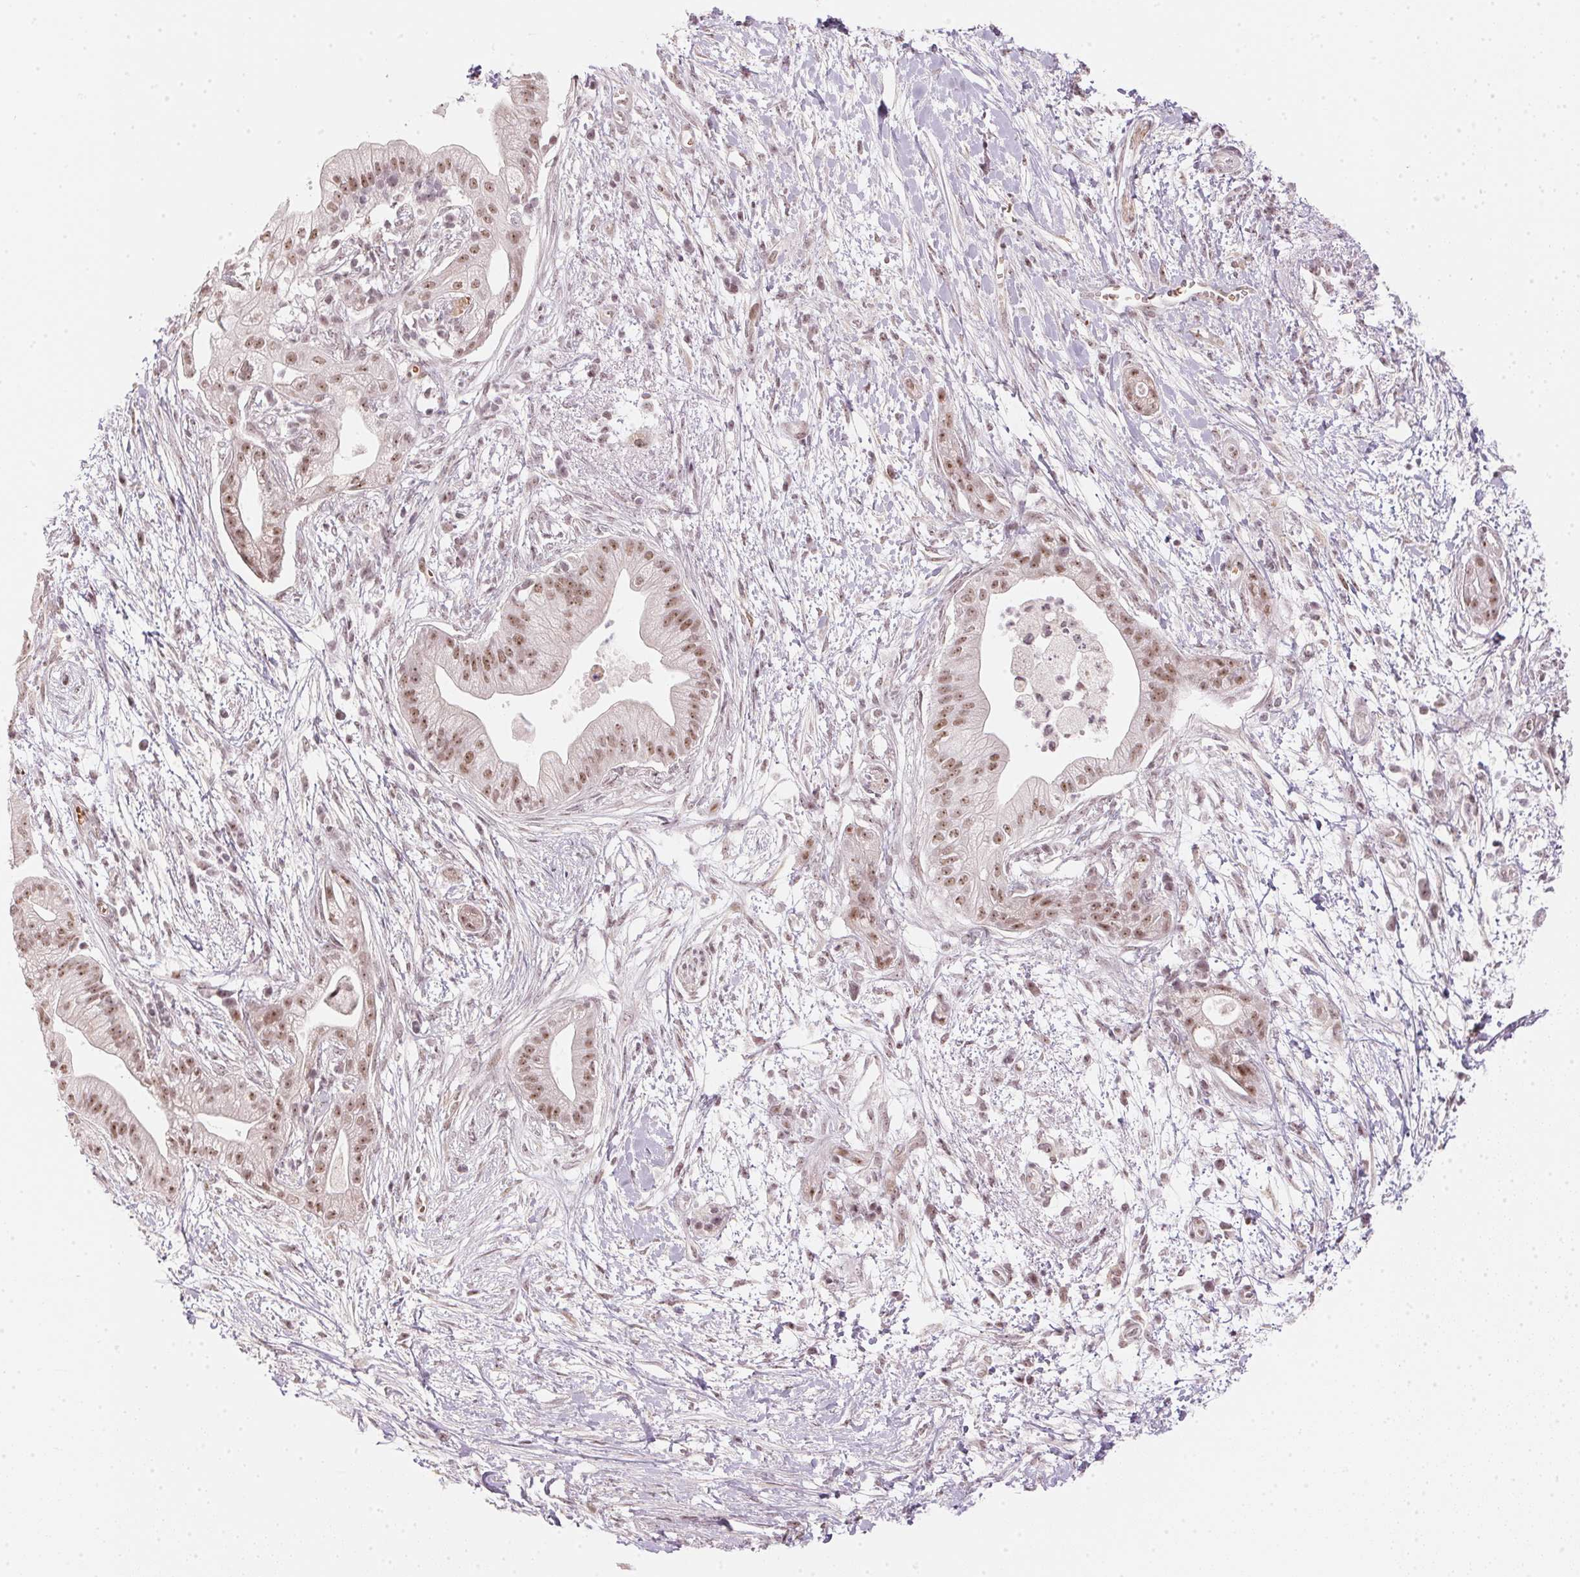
{"staining": {"intensity": "moderate", "quantity": ">75%", "location": "nuclear"}, "tissue": "pancreatic cancer", "cell_type": "Tumor cells", "image_type": "cancer", "snomed": [{"axis": "morphology", "description": "Normal tissue, NOS"}, {"axis": "morphology", "description": "Adenocarcinoma, NOS"}, {"axis": "topography", "description": "Lymph node"}, {"axis": "topography", "description": "Pancreas"}], "caption": "About >75% of tumor cells in human pancreatic adenocarcinoma reveal moderate nuclear protein positivity as visualized by brown immunohistochemical staining.", "gene": "KAT6A", "patient": {"sex": "female", "age": 58}}